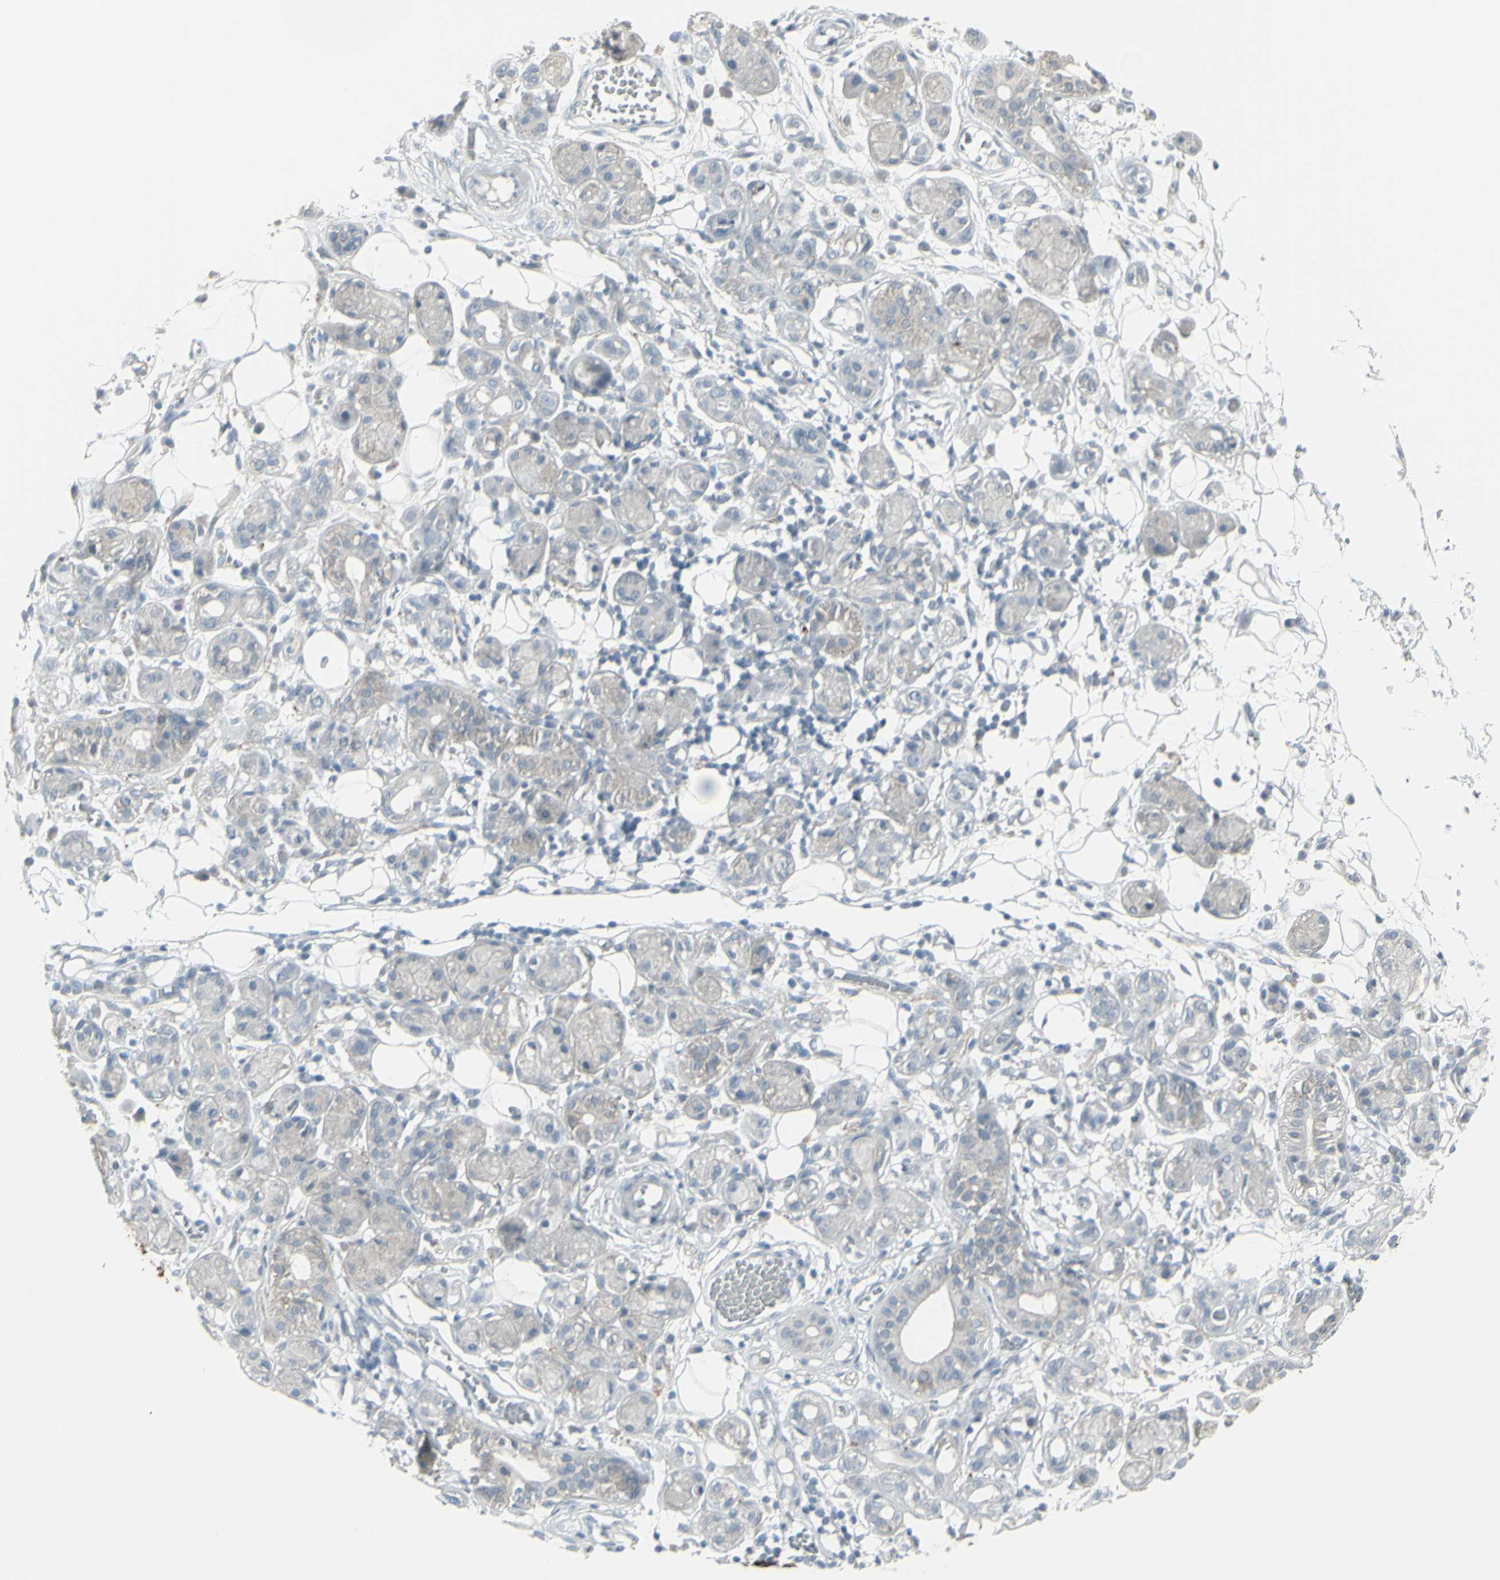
{"staining": {"intensity": "negative", "quantity": "none", "location": "none"}, "tissue": "adipose tissue", "cell_type": "Adipocytes", "image_type": "normal", "snomed": [{"axis": "morphology", "description": "Normal tissue, NOS"}, {"axis": "morphology", "description": "Inflammation, NOS"}, {"axis": "topography", "description": "Vascular tissue"}, {"axis": "topography", "description": "Salivary gland"}], "caption": "Immunohistochemistry micrograph of benign human adipose tissue stained for a protein (brown), which exhibits no expression in adipocytes. The staining is performed using DAB (3,3'-diaminobenzidine) brown chromogen with nuclei counter-stained in using hematoxylin.", "gene": "RAB3A", "patient": {"sex": "female", "age": 75}}